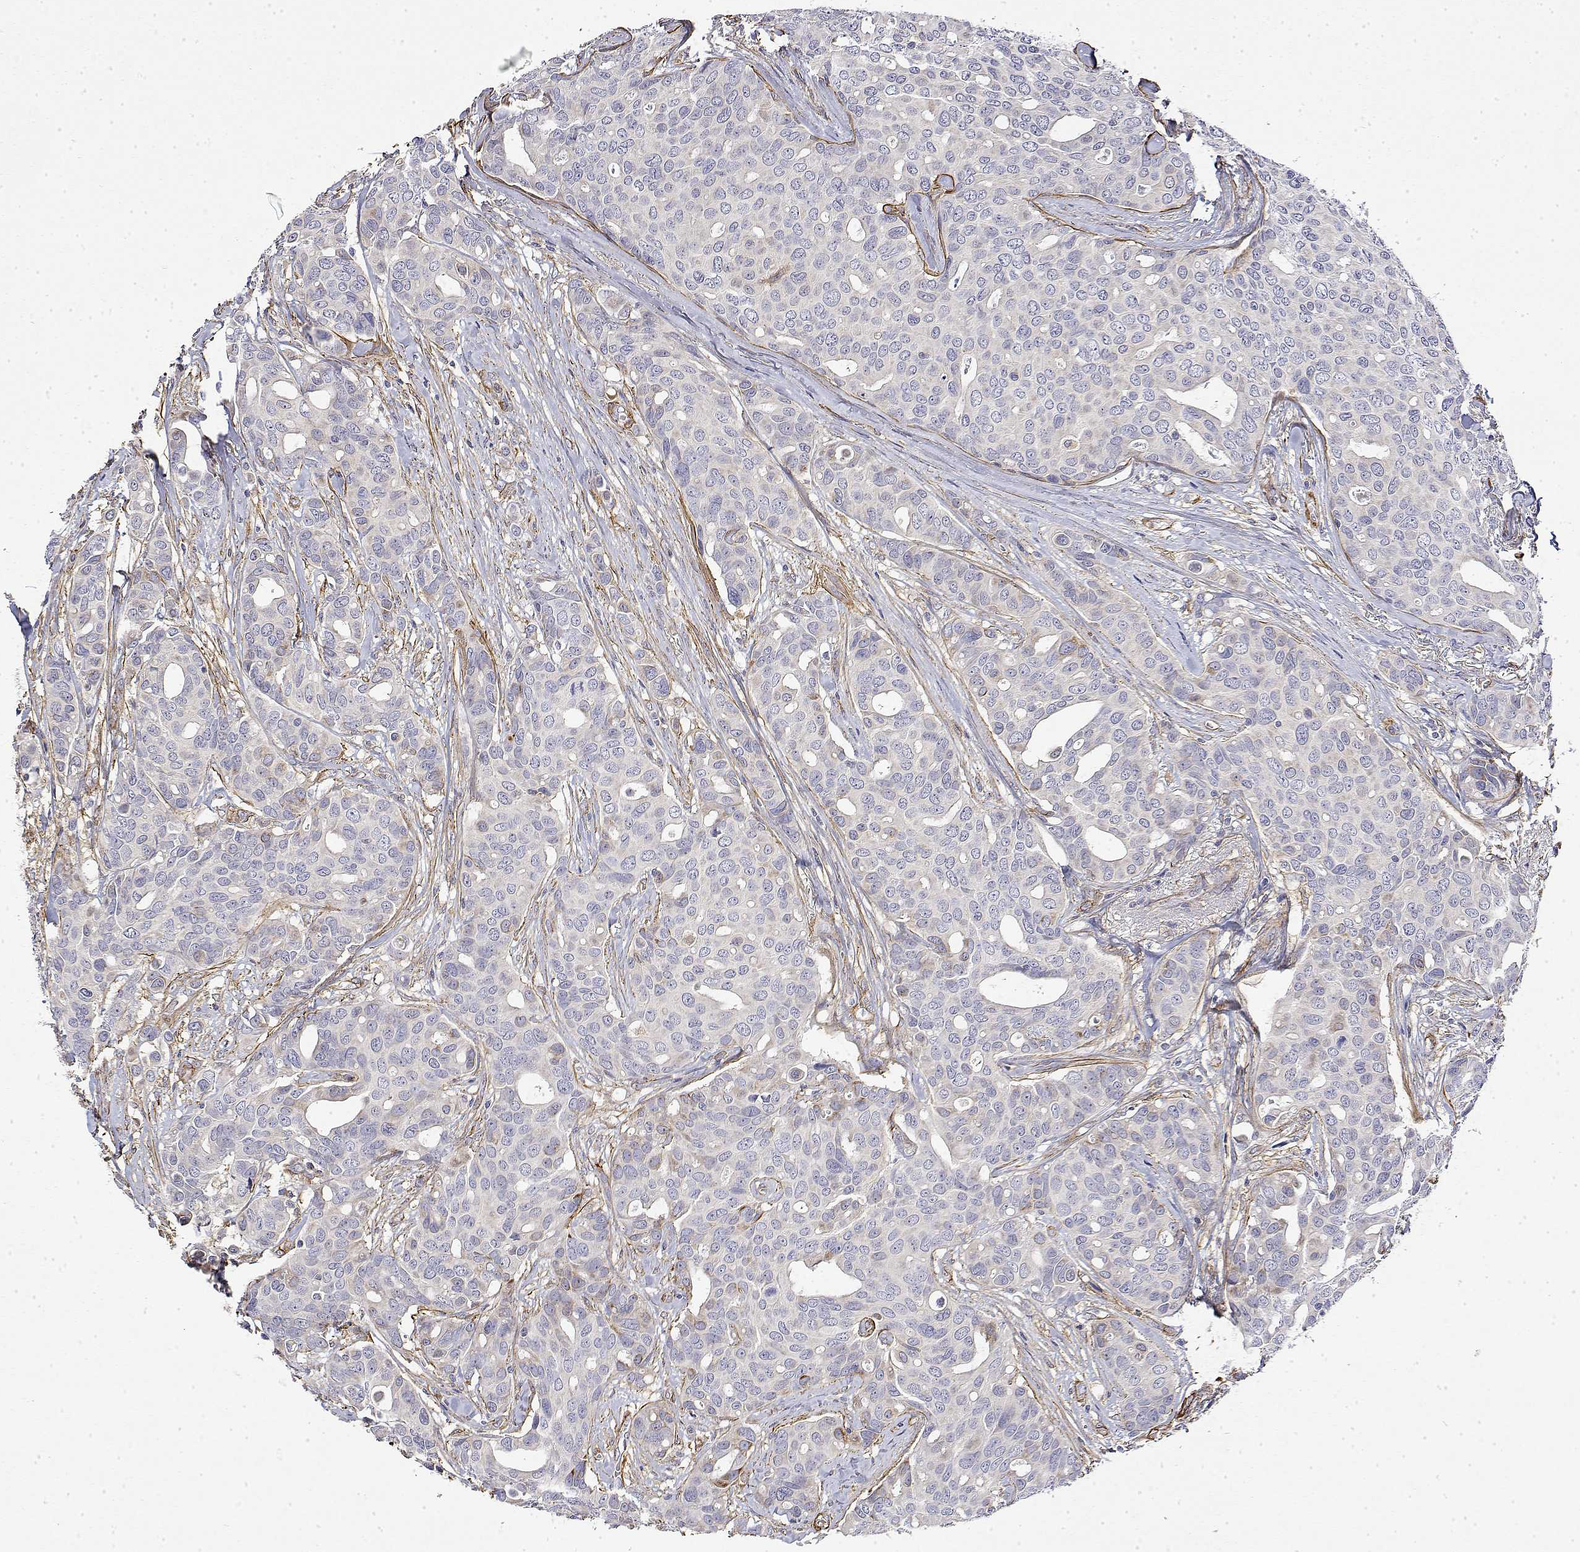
{"staining": {"intensity": "negative", "quantity": "none", "location": "none"}, "tissue": "breast cancer", "cell_type": "Tumor cells", "image_type": "cancer", "snomed": [{"axis": "morphology", "description": "Duct carcinoma"}, {"axis": "topography", "description": "Breast"}], "caption": "This micrograph is of intraductal carcinoma (breast) stained with immunohistochemistry to label a protein in brown with the nuclei are counter-stained blue. There is no positivity in tumor cells.", "gene": "SOWAHD", "patient": {"sex": "female", "age": 54}}